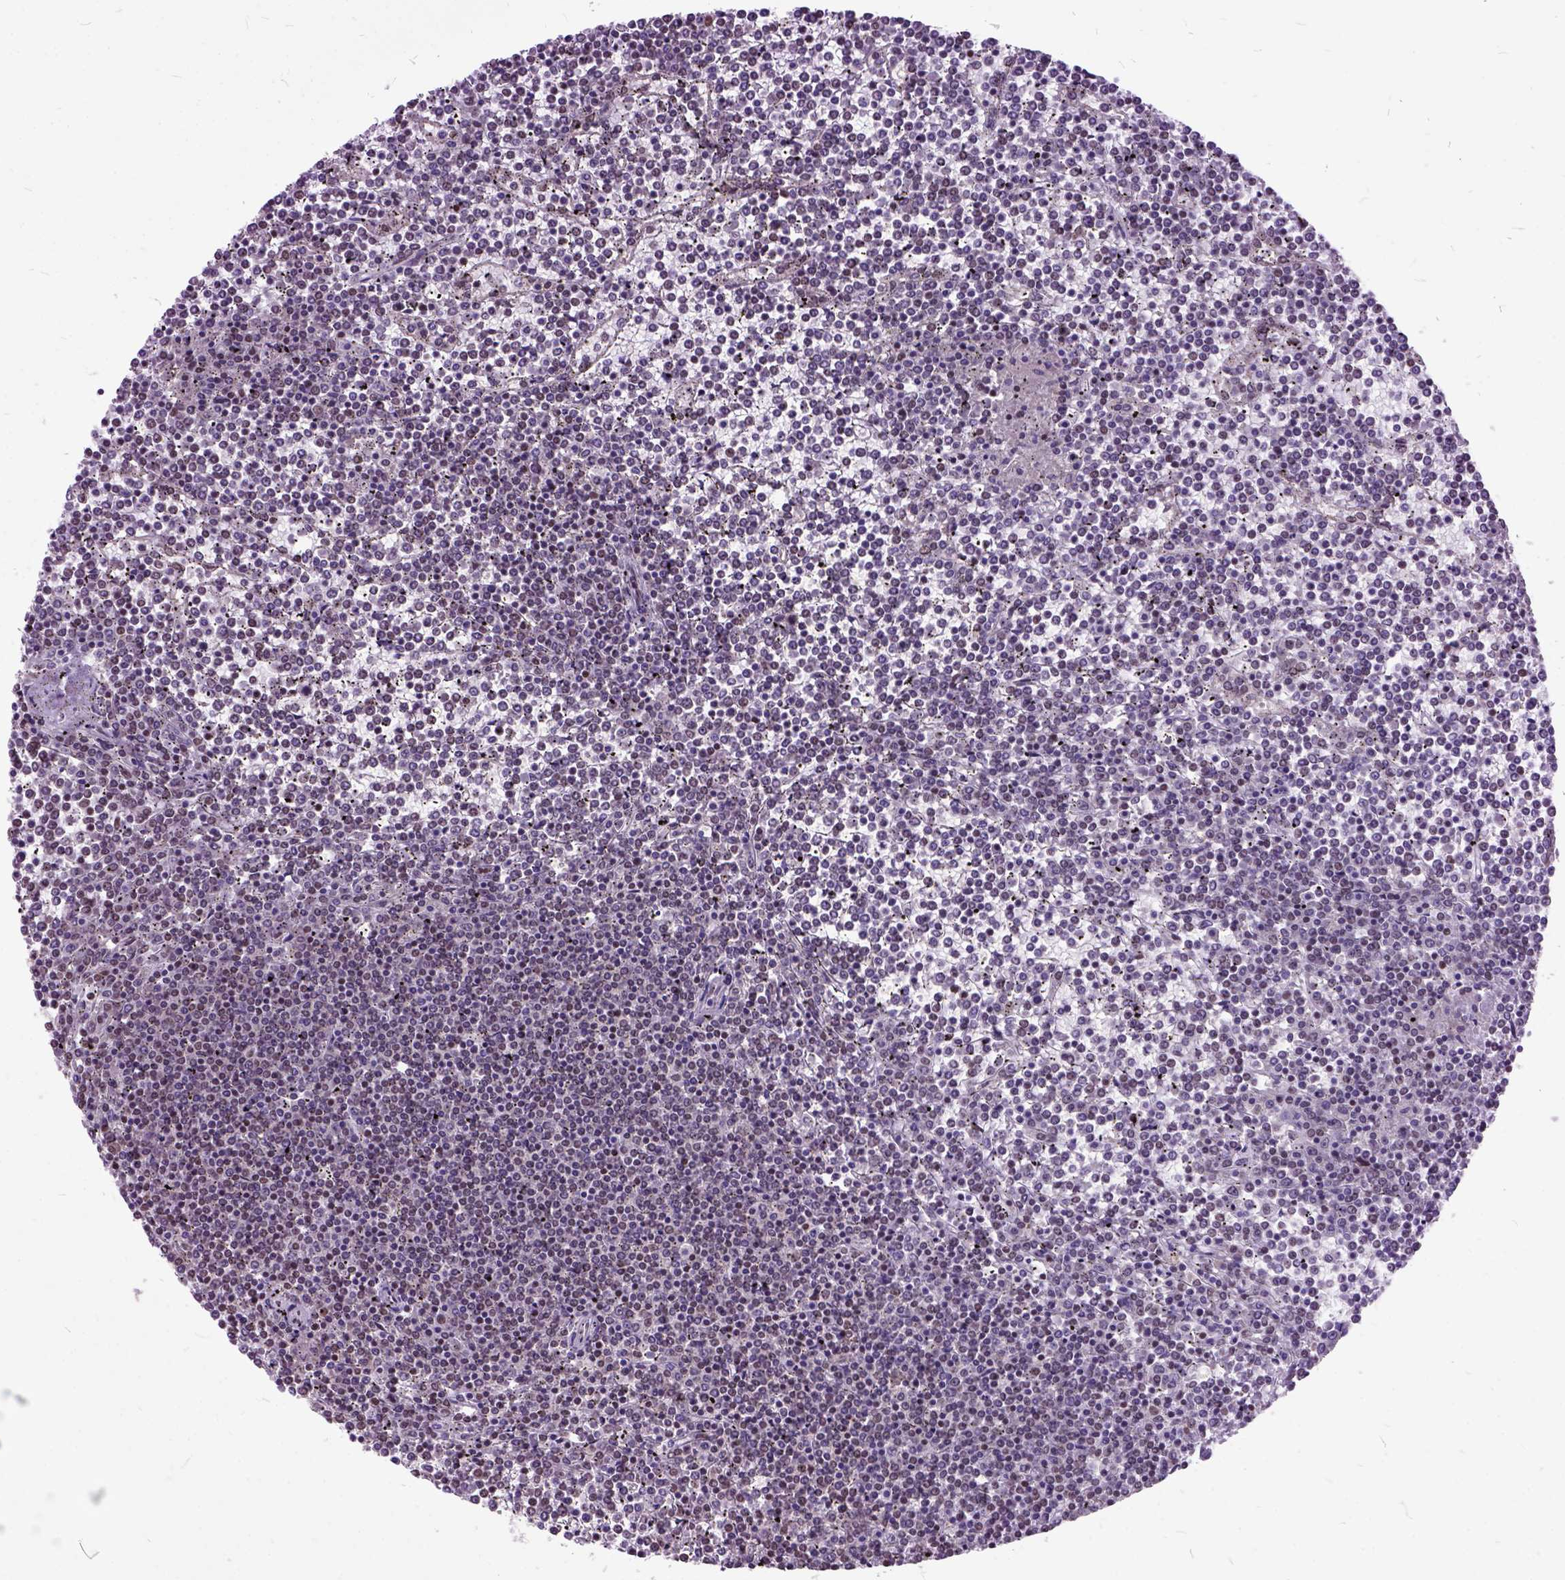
{"staining": {"intensity": "negative", "quantity": "none", "location": "none"}, "tissue": "lymphoma", "cell_type": "Tumor cells", "image_type": "cancer", "snomed": [{"axis": "morphology", "description": "Malignant lymphoma, non-Hodgkin's type, Low grade"}, {"axis": "topography", "description": "Spleen"}], "caption": "This is a histopathology image of immunohistochemistry staining of lymphoma, which shows no expression in tumor cells.", "gene": "ORC5", "patient": {"sex": "female", "age": 19}}